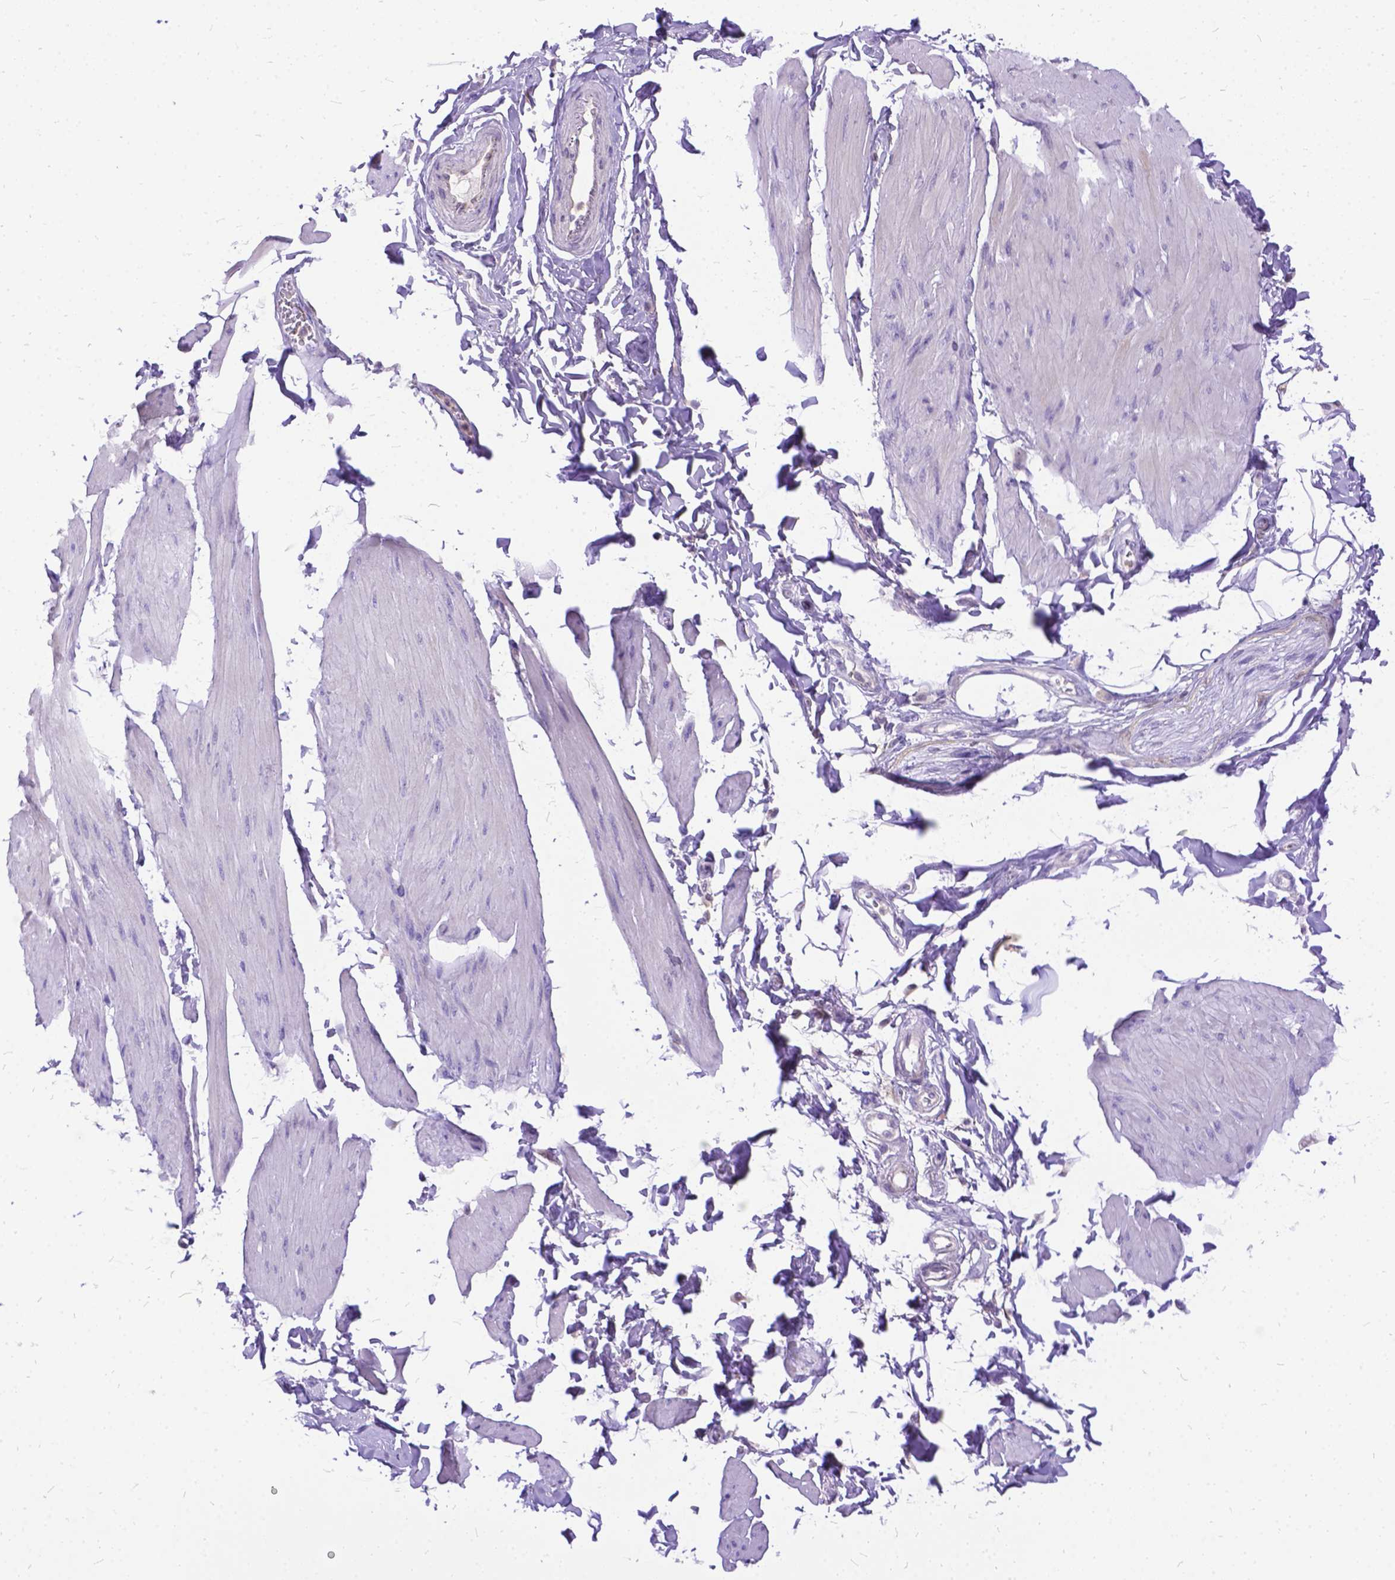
{"staining": {"intensity": "negative", "quantity": "none", "location": "none"}, "tissue": "smooth muscle", "cell_type": "Smooth muscle cells", "image_type": "normal", "snomed": [{"axis": "morphology", "description": "Normal tissue, NOS"}, {"axis": "topography", "description": "Adipose tissue"}, {"axis": "topography", "description": "Smooth muscle"}, {"axis": "topography", "description": "Peripheral nerve tissue"}], "caption": "This is an IHC image of benign human smooth muscle. There is no expression in smooth muscle cells.", "gene": "TMEM169", "patient": {"sex": "male", "age": 83}}